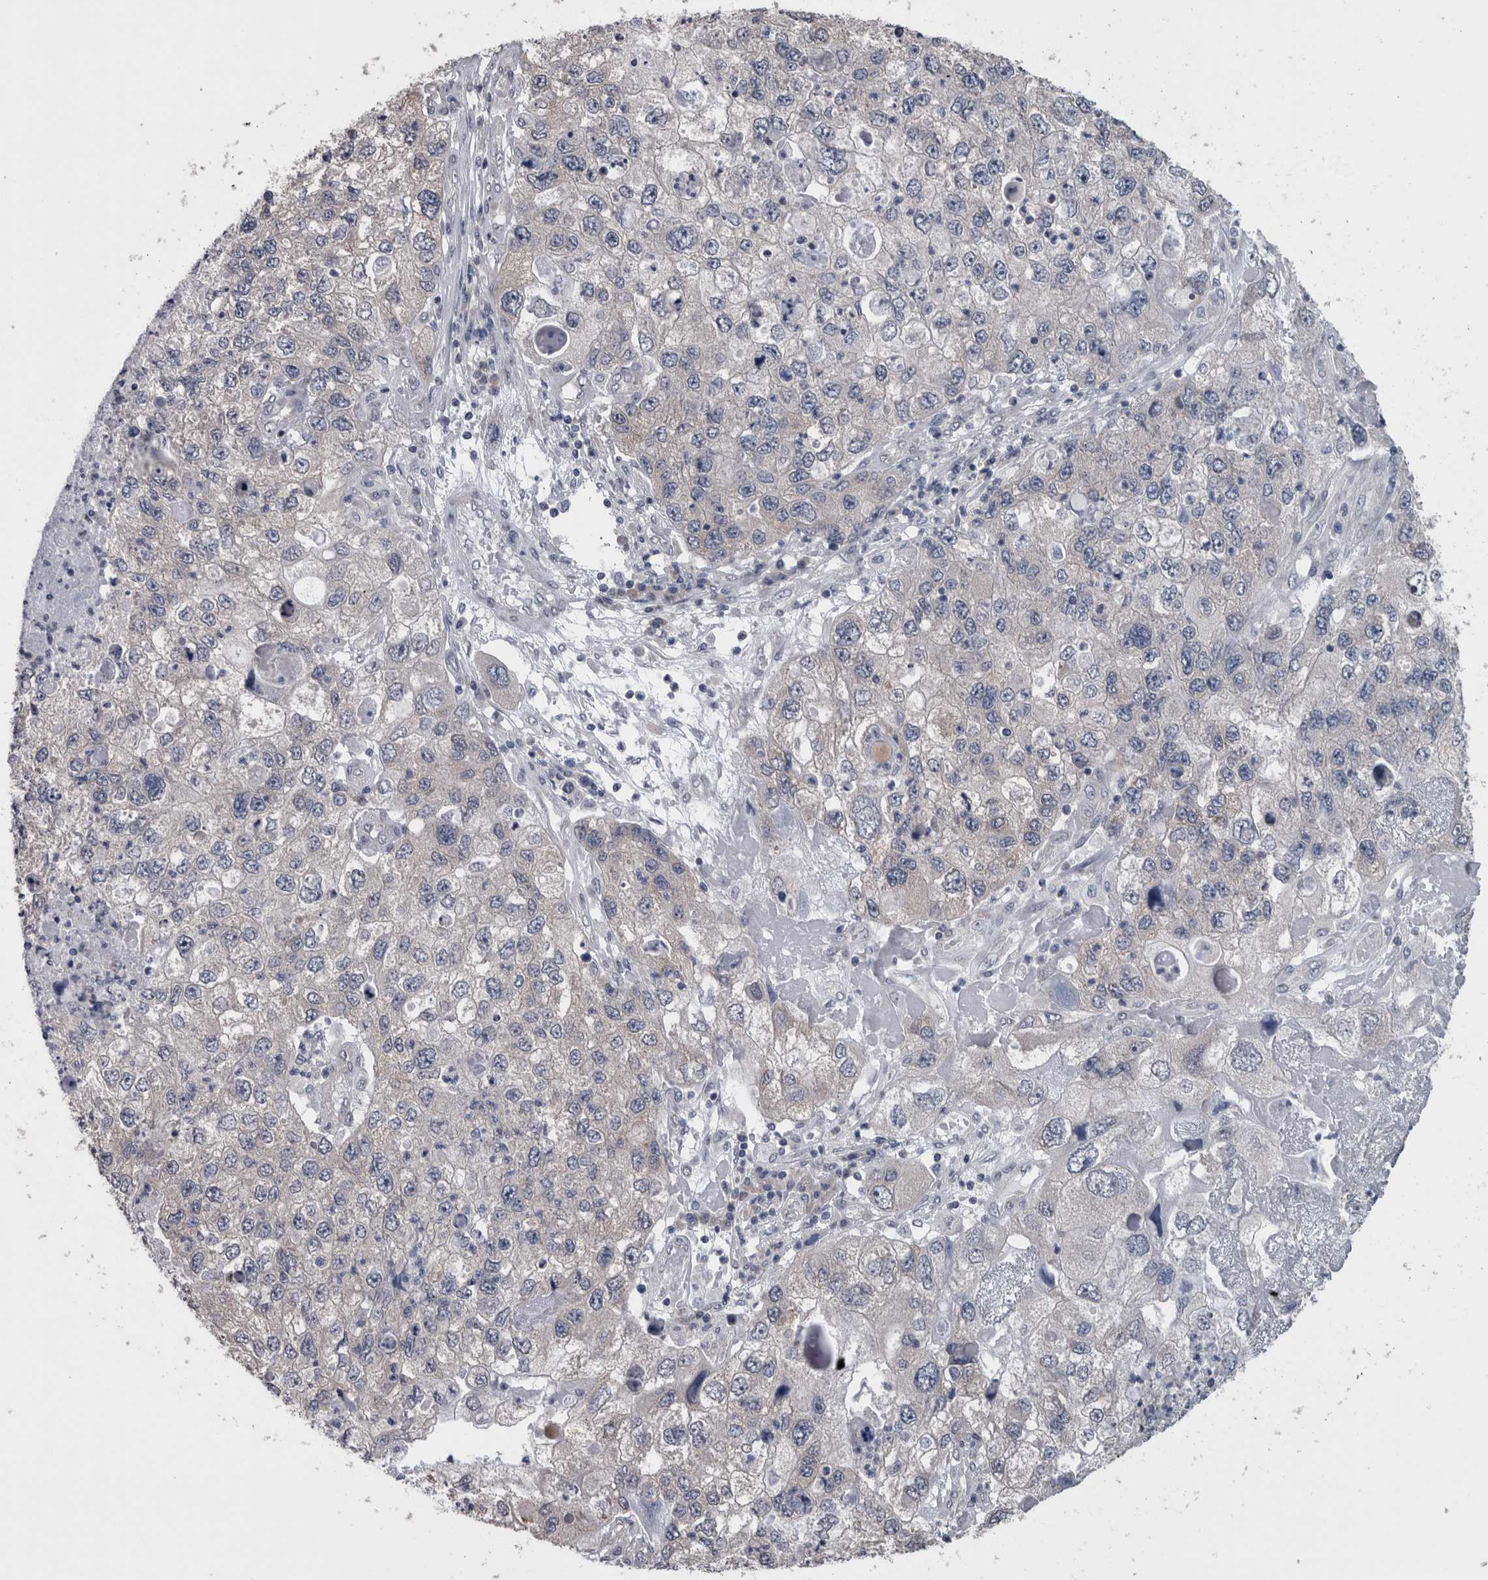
{"staining": {"intensity": "negative", "quantity": "none", "location": "none"}, "tissue": "endometrial cancer", "cell_type": "Tumor cells", "image_type": "cancer", "snomed": [{"axis": "morphology", "description": "Adenocarcinoma, NOS"}, {"axis": "topography", "description": "Endometrium"}], "caption": "High magnification brightfield microscopy of endometrial adenocarcinoma stained with DAB (3,3'-diaminobenzidine) (brown) and counterstained with hematoxylin (blue): tumor cells show no significant expression. (Brightfield microscopy of DAB (3,3'-diaminobenzidine) IHC at high magnification).", "gene": "DDX6", "patient": {"sex": "female", "age": 49}}